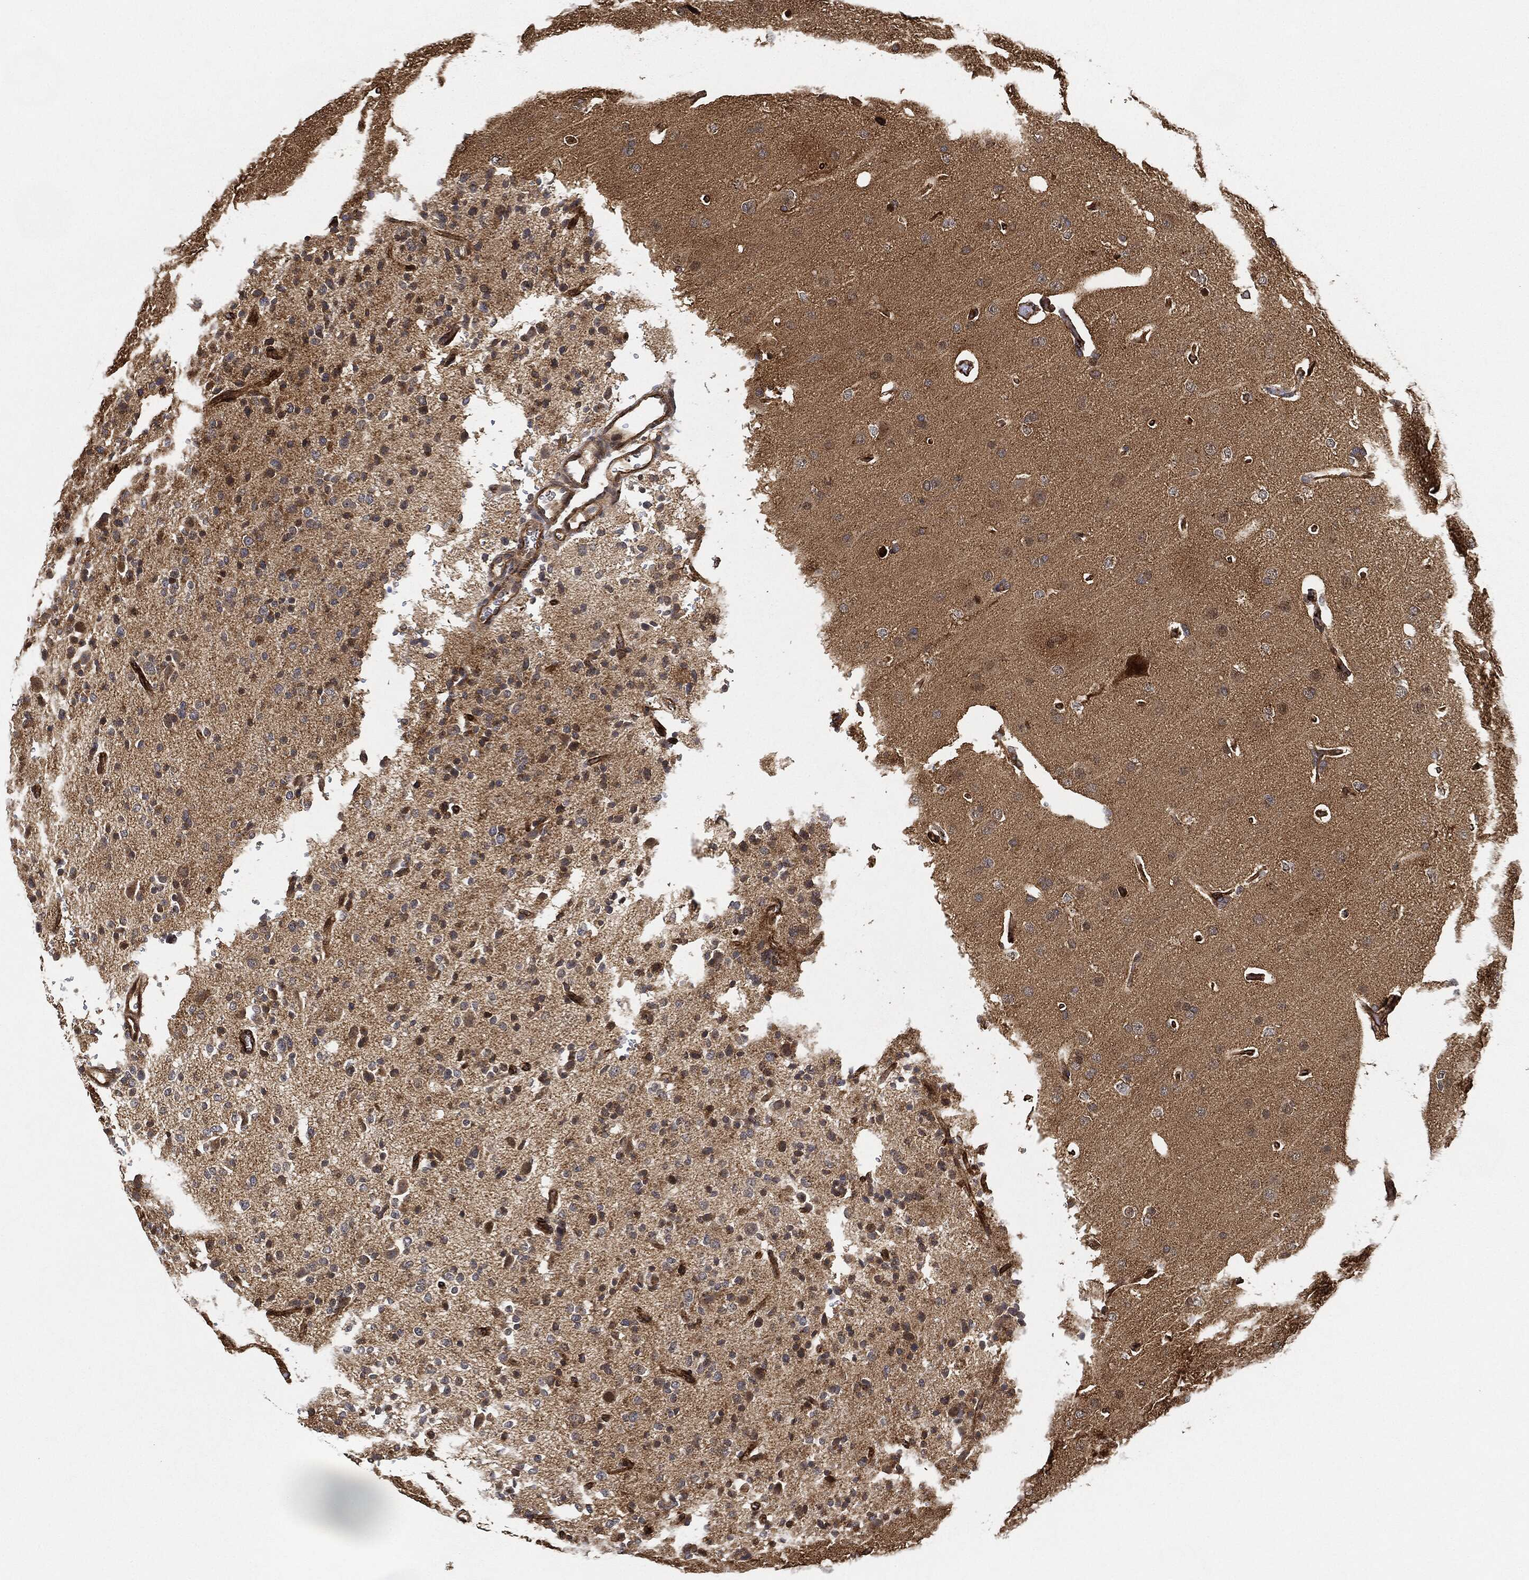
{"staining": {"intensity": "strong", "quantity": "<25%", "location": "nuclear"}, "tissue": "glioma", "cell_type": "Tumor cells", "image_type": "cancer", "snomed": [{"axis": "morphology", "description": "Glioma, malignant, Low grade"}, {"axis": "topography", "description": "Brain"}], "caption": "This photomicrograph exhibits immunohistochemistry (IHC) staining of human glioma, with medium strong nuclear staining in about <25% of tumor cells.", "gene": "MAP3K3", "patient": {"sex": "male", "age": 41}}